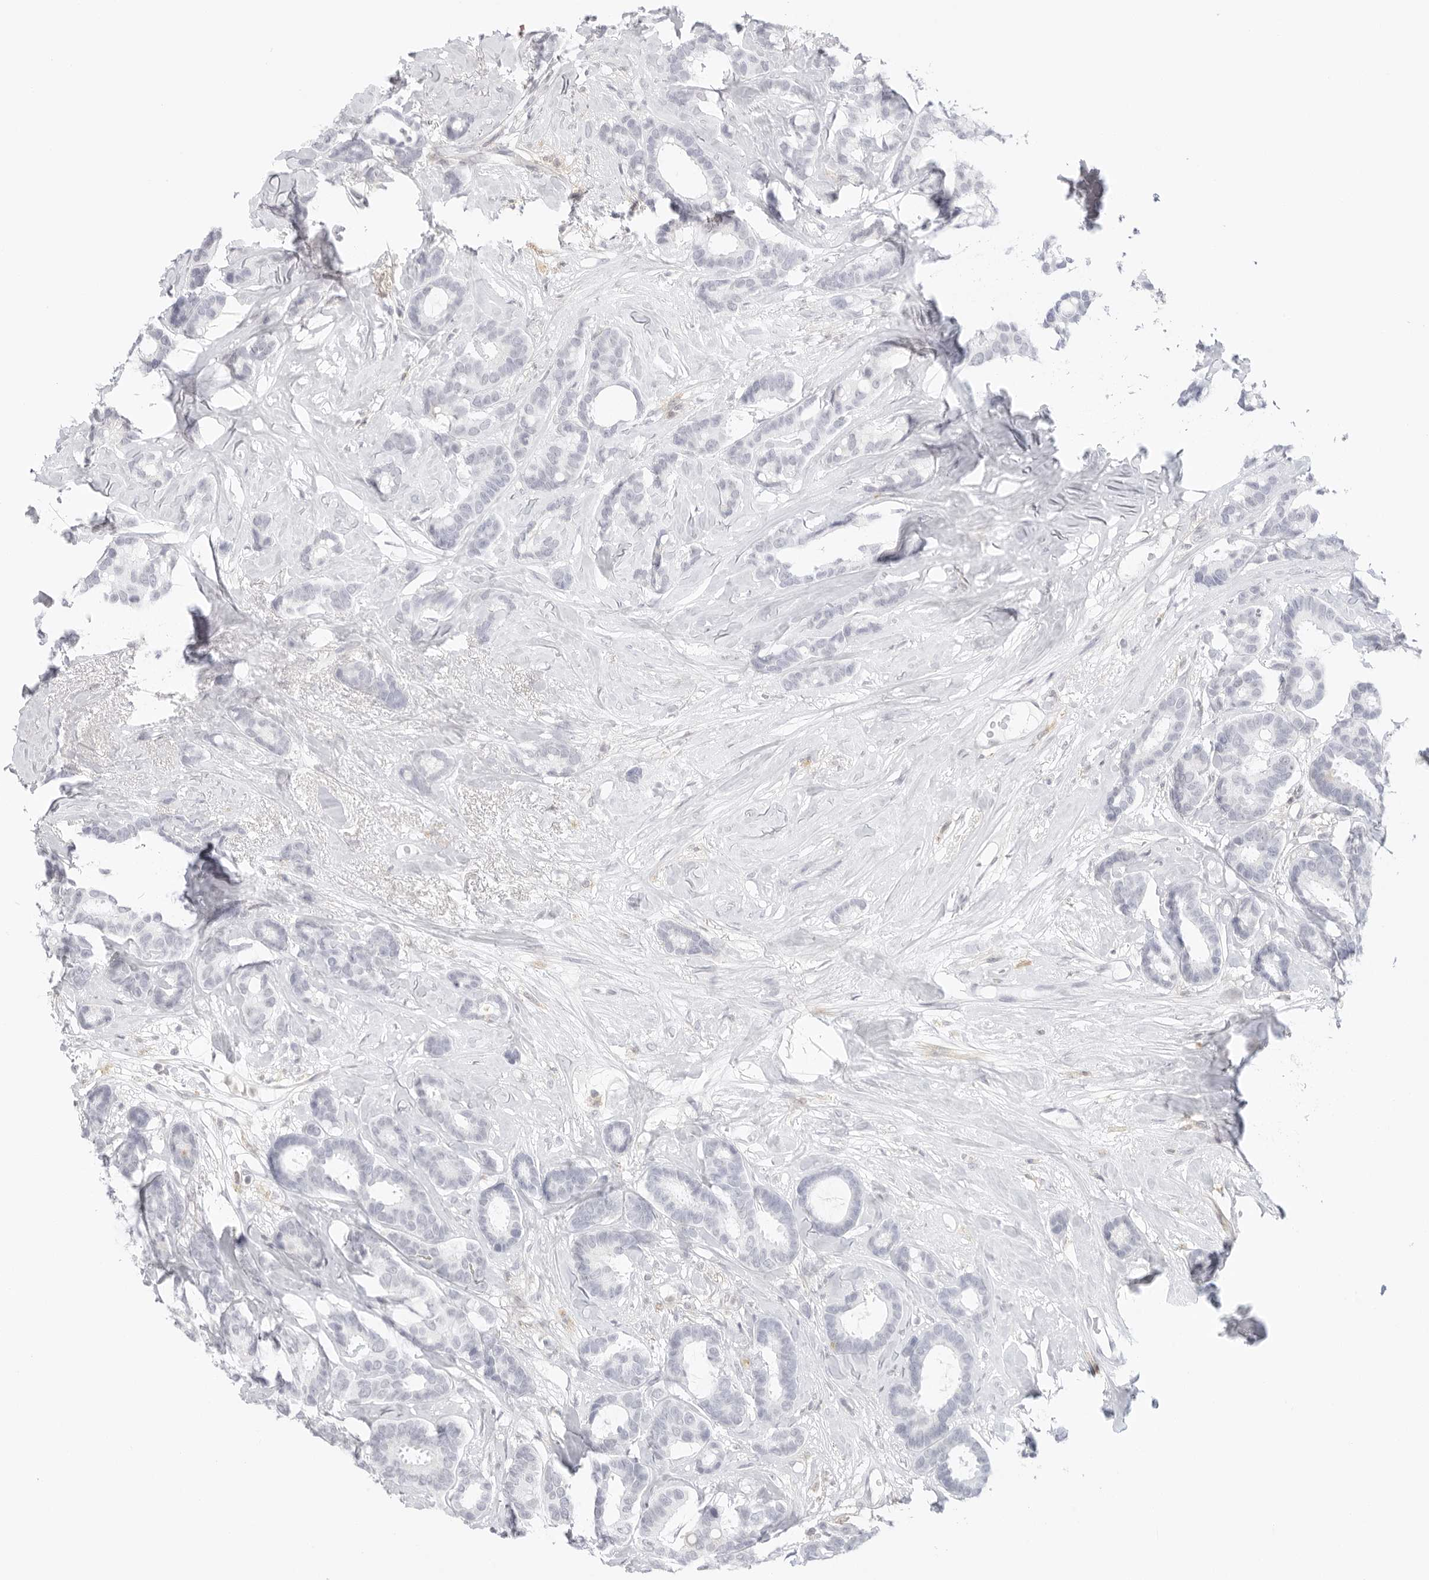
{"staining": {"intensity": "negative", "quantity": "none", "location": "none"}, "tissue": "breast cancer", "cell_type": "Tumor cells", "image_type": "cancer", "snomed": [{"axis": "morphology", "description": "Duct carcinoma"}, {"axis": "topography", "description": "Breast"}], "caption": "DAB immunohistochemical staining of breast intraductal carcinoma demonstrates no significant expression in tumor cells.", "gene": "TNFRSF14", "patient": {"sex": "female", "age": 87}}